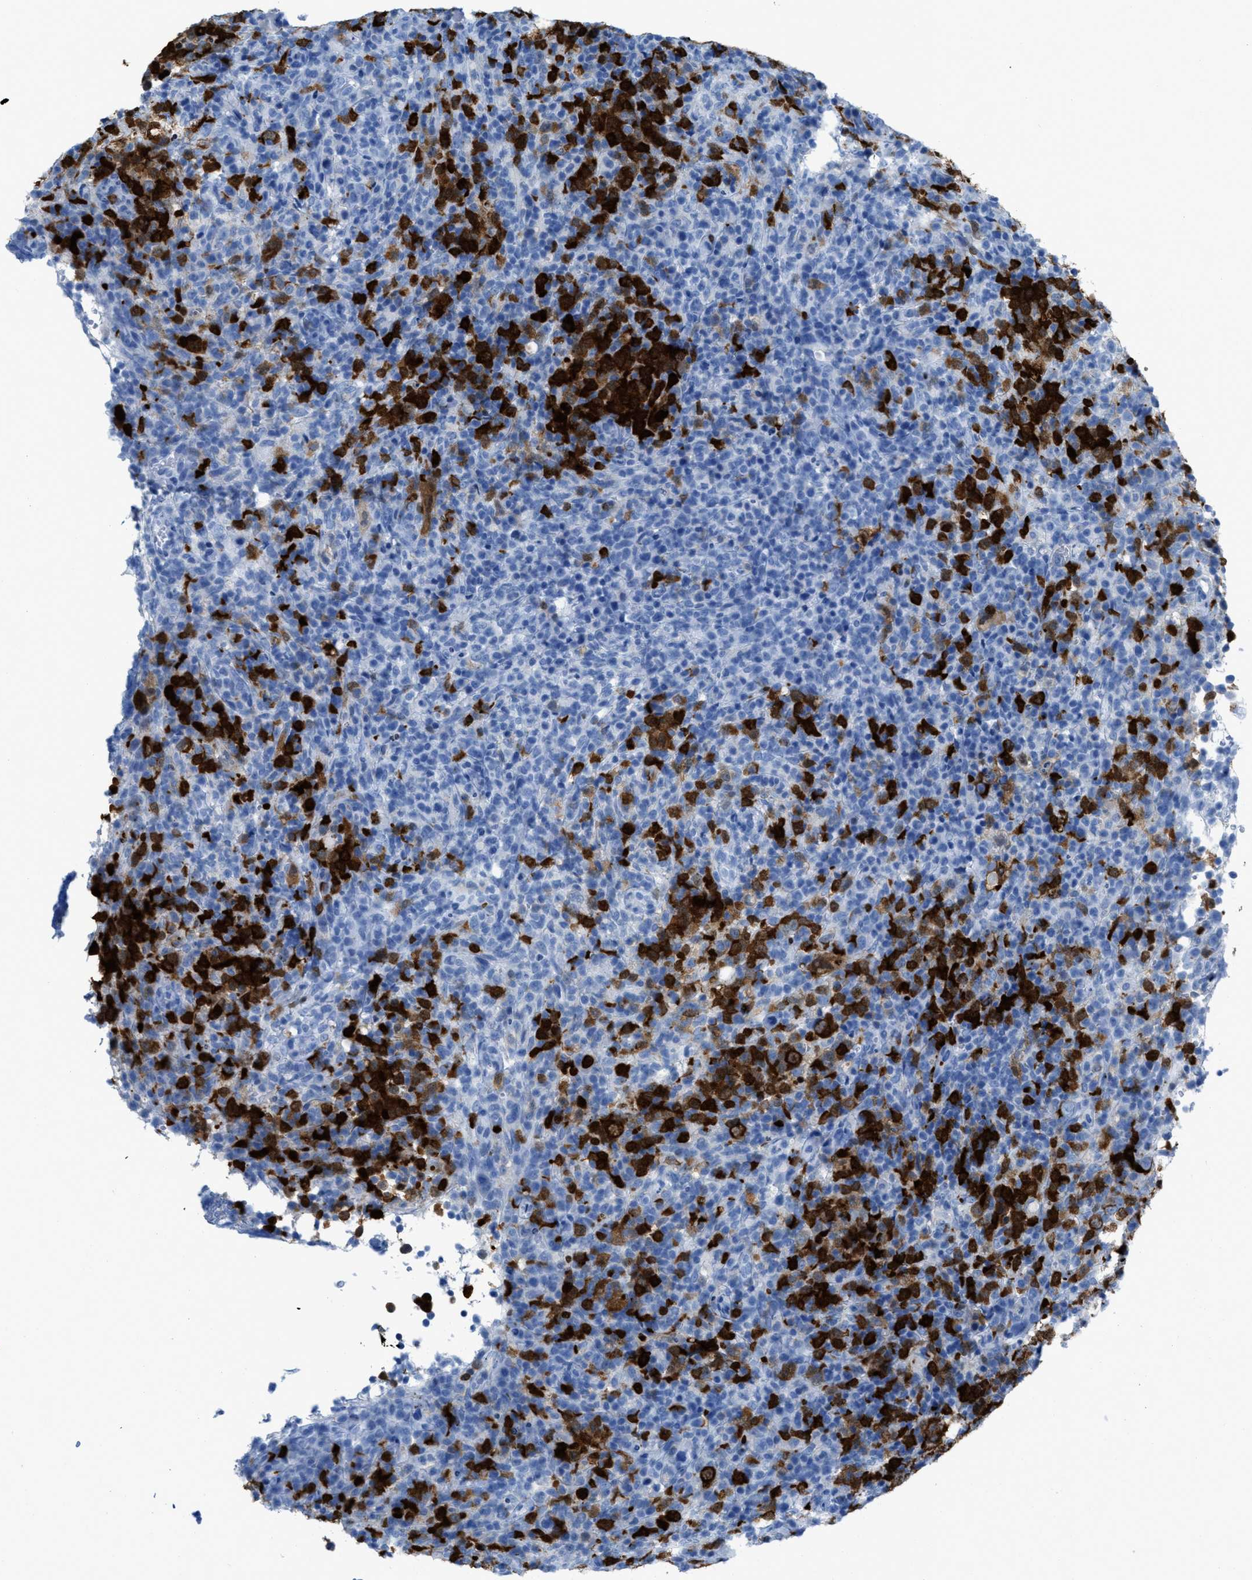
{"staining": {"intensity": "strong", "quantity": "<25%", "location": "cytoplasmic/membranous"}, "tissue": "lymphoma", "cell_type": "Tumor cells", "image_type": "cancer", "snomed": [{"axis": "morphology", "description": "Malignant lymphoma, non-Hodgkin's type, High grade"}, {"axis": "topography", "description": "Lymph node"}], "caption": "Immunohistochemistry of malignant lymphoma, non-Hodgkin's type (high-grade) shows medium levels of strong cytoplasmic/membranous positivity in approximately <25% of tumor cells.", "gene": "CDKN2A", "patient": {"sex": "female", "age": 76}}